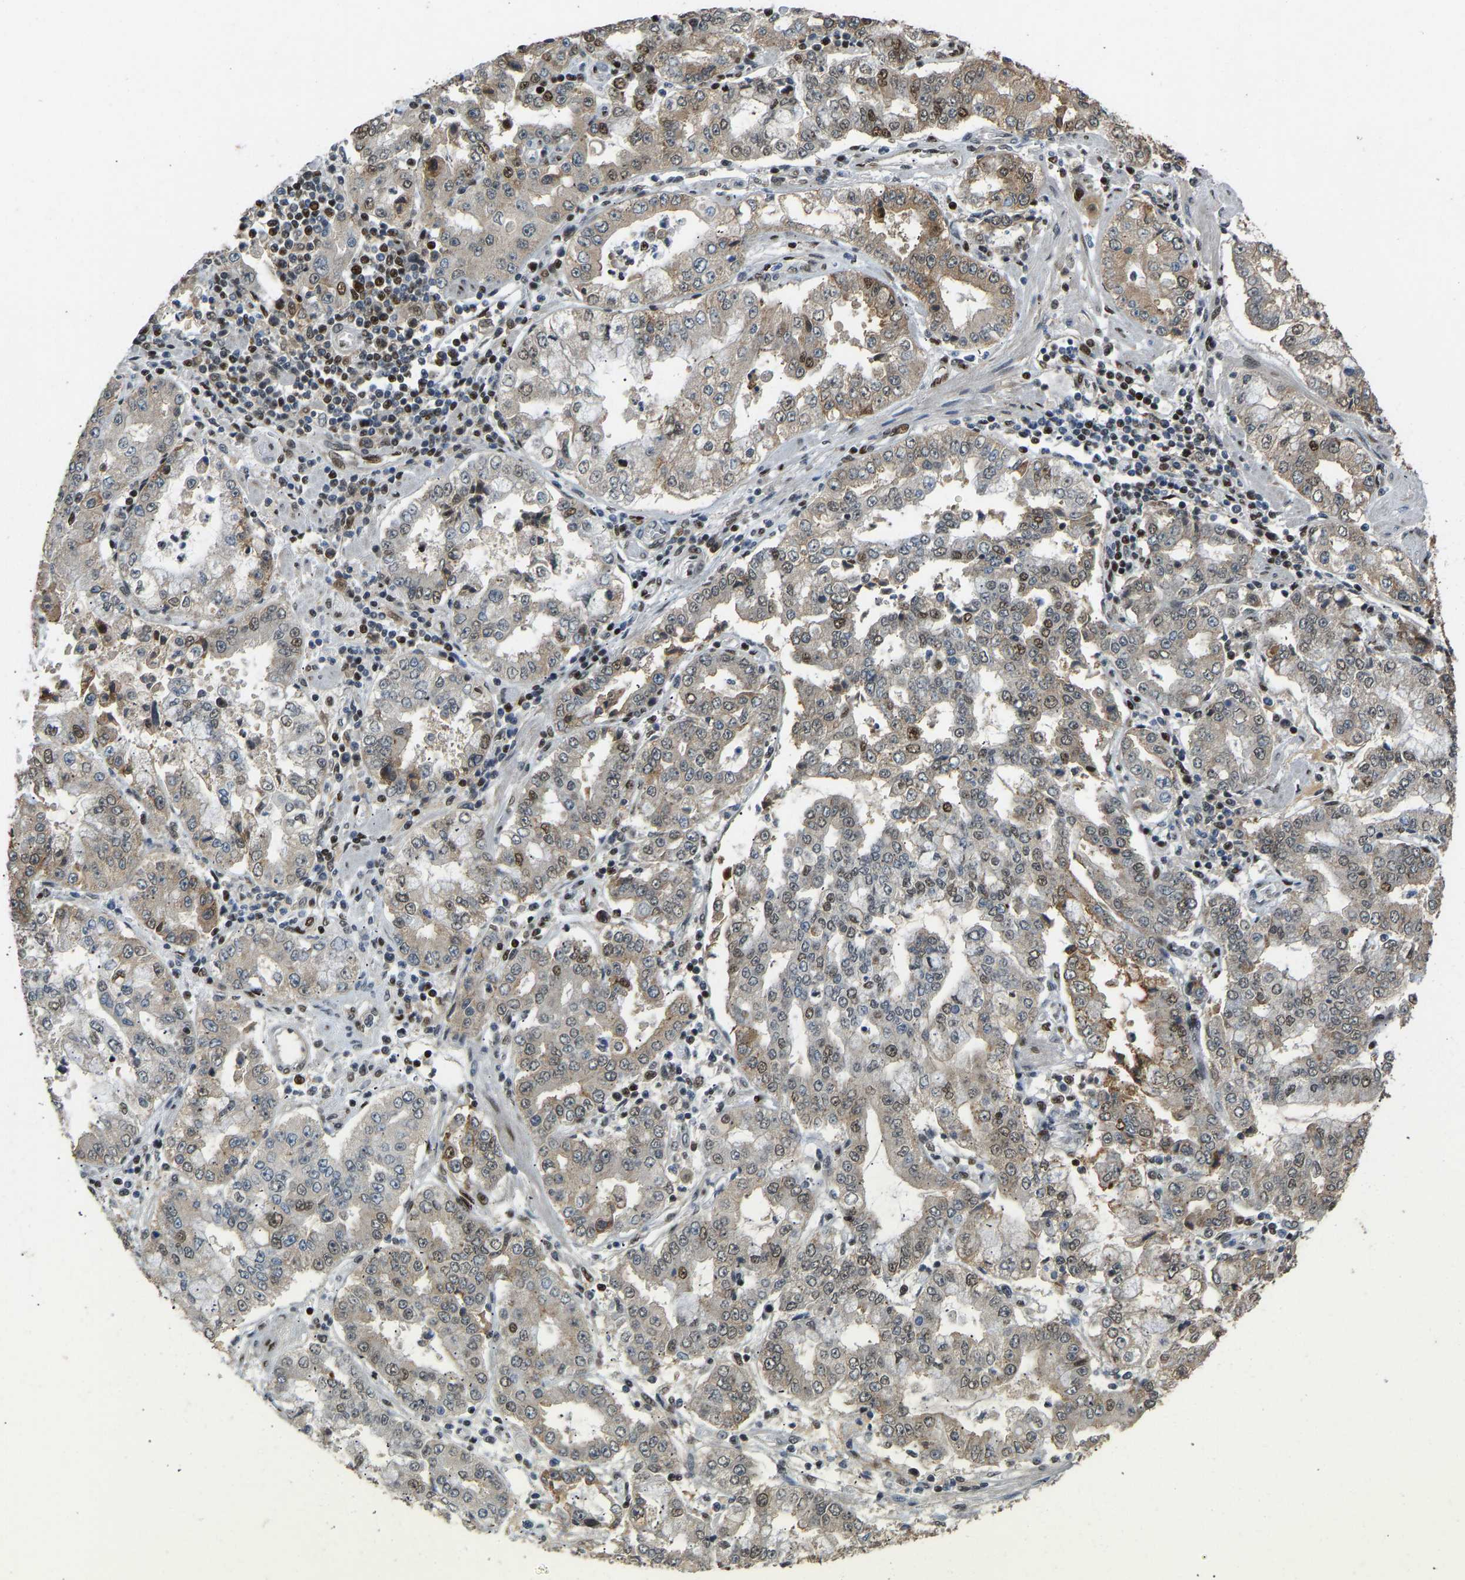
{"staining": {"intensity": "moderate", "quantity": "<25%", "location": "nuclear"}, "tissue": "stomach cancer", "cell_type": "Tumor cells", "image_type": "cancer", "snomed": [{"axis": "morphology", "description": "Adenocarcinoma, NOS"}, {"axis": "topography", "description": "Stomach"}], "caption": "Tumor cells exhibit moderate nuclear staining in approximately <25% of cells in adenocarcinoma (stomach). Using DAB (3,3'-diaminobenzidine) (brown) and hematoxylin (blue) stains, captured at high magnification using brightfield microscopy.", "gene": "FOXK1", "patient": {"sex": "male", "age": 76}}